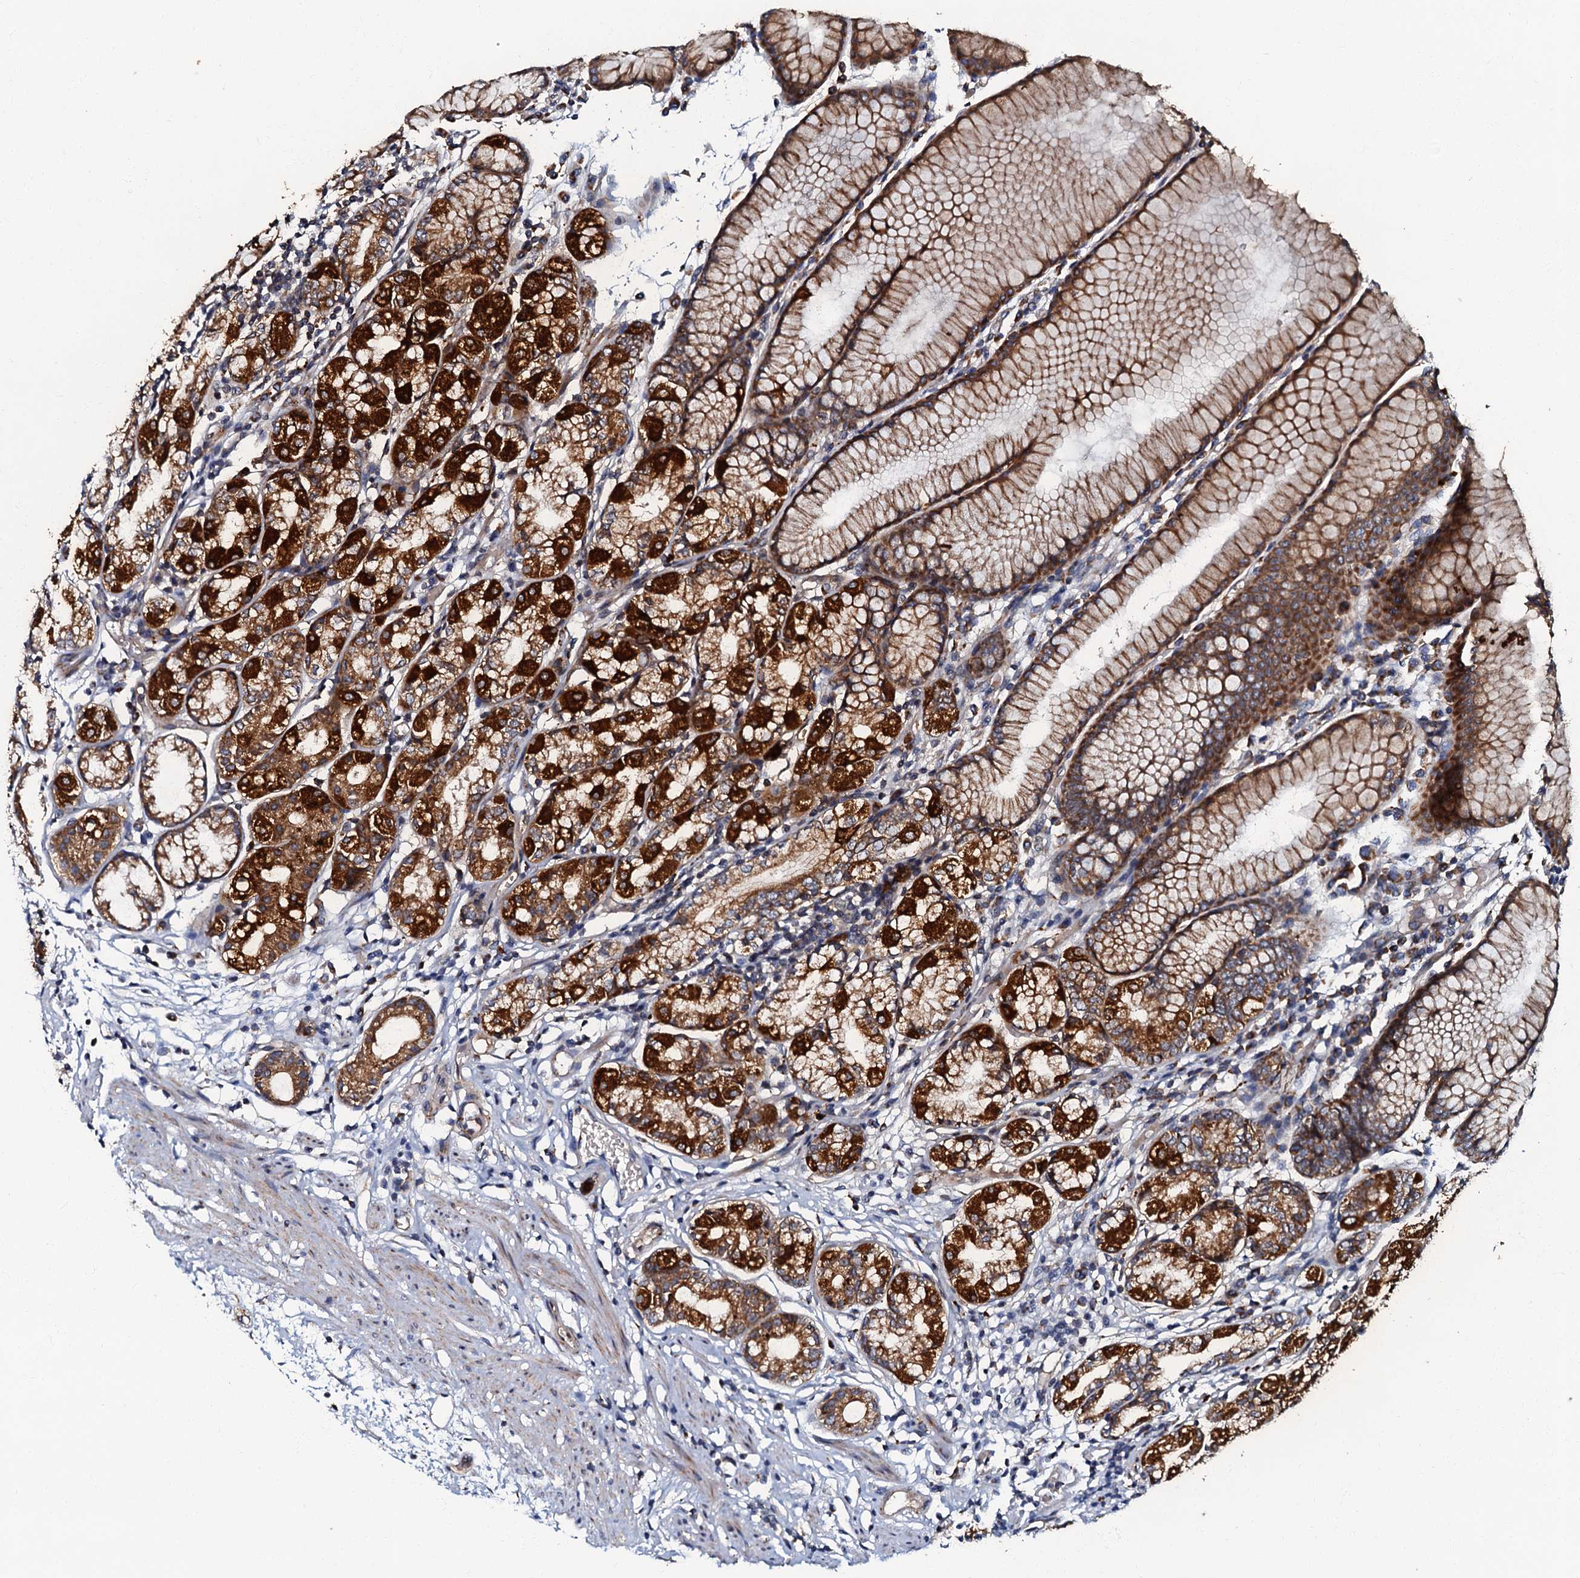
{"staining": {"intensity": "strong", "quantity": ">75%", "location": "cytoplasmic/membranous"}, "tissue": "stomach", "cell_type": "Glandular cells", "image_type": "normal", "snomed": [{"axis": "morphology", "description": "Normal tissue, NOS"}, {"axis": "topography", "description": "Stomach"}], "caption": "The histopathology image reveals staining of benign stomach, revealing strong cytoplasmic/membranous protein expression (brown color) within glandular cells.", "gene": "NDUFA12", "patient": {"sex": "female", "age": 57}}